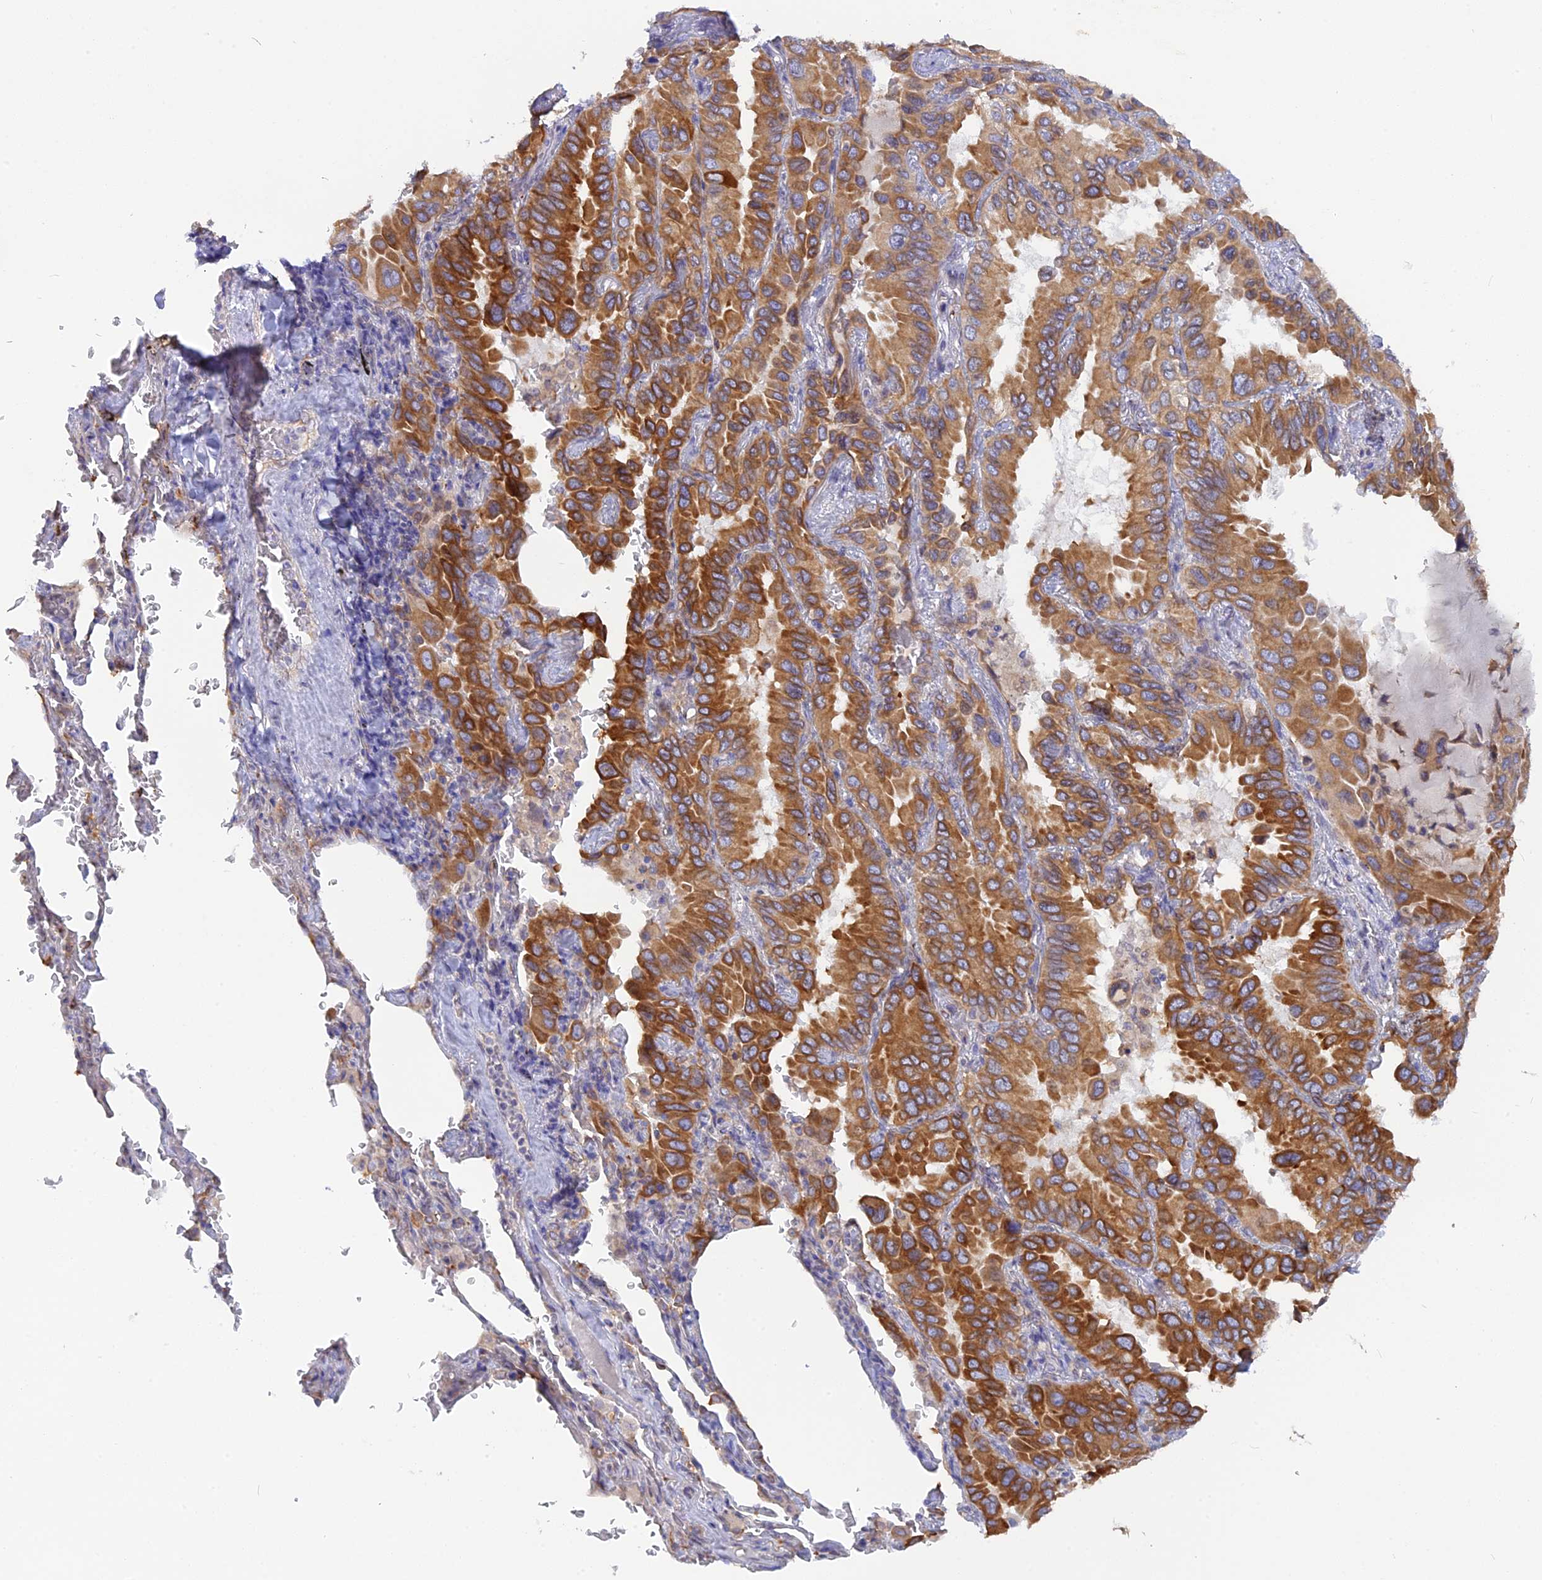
{"staining": {"intensity": "strong", "quantity": ">75%", "location": "cytoplasmic/membranous"}, "tissue": "lung cancer", "cell_type": "Tumor cells", "image_type": "cancer", "snomed": [{"axis": "morphology", "description": "Adenocarcinoma, NOS"}, {"axis": "topography", "description": "Lung"}], "caption": "Lung adenocarcinoma stained with DAB immunohistochemistry (IHC) reveals high levels of strong cytoplasmic/membranous positivity in about >75% of tumor cells.", "gene": "TLCD1", "patient": {"sex": "male", "age": 64}}